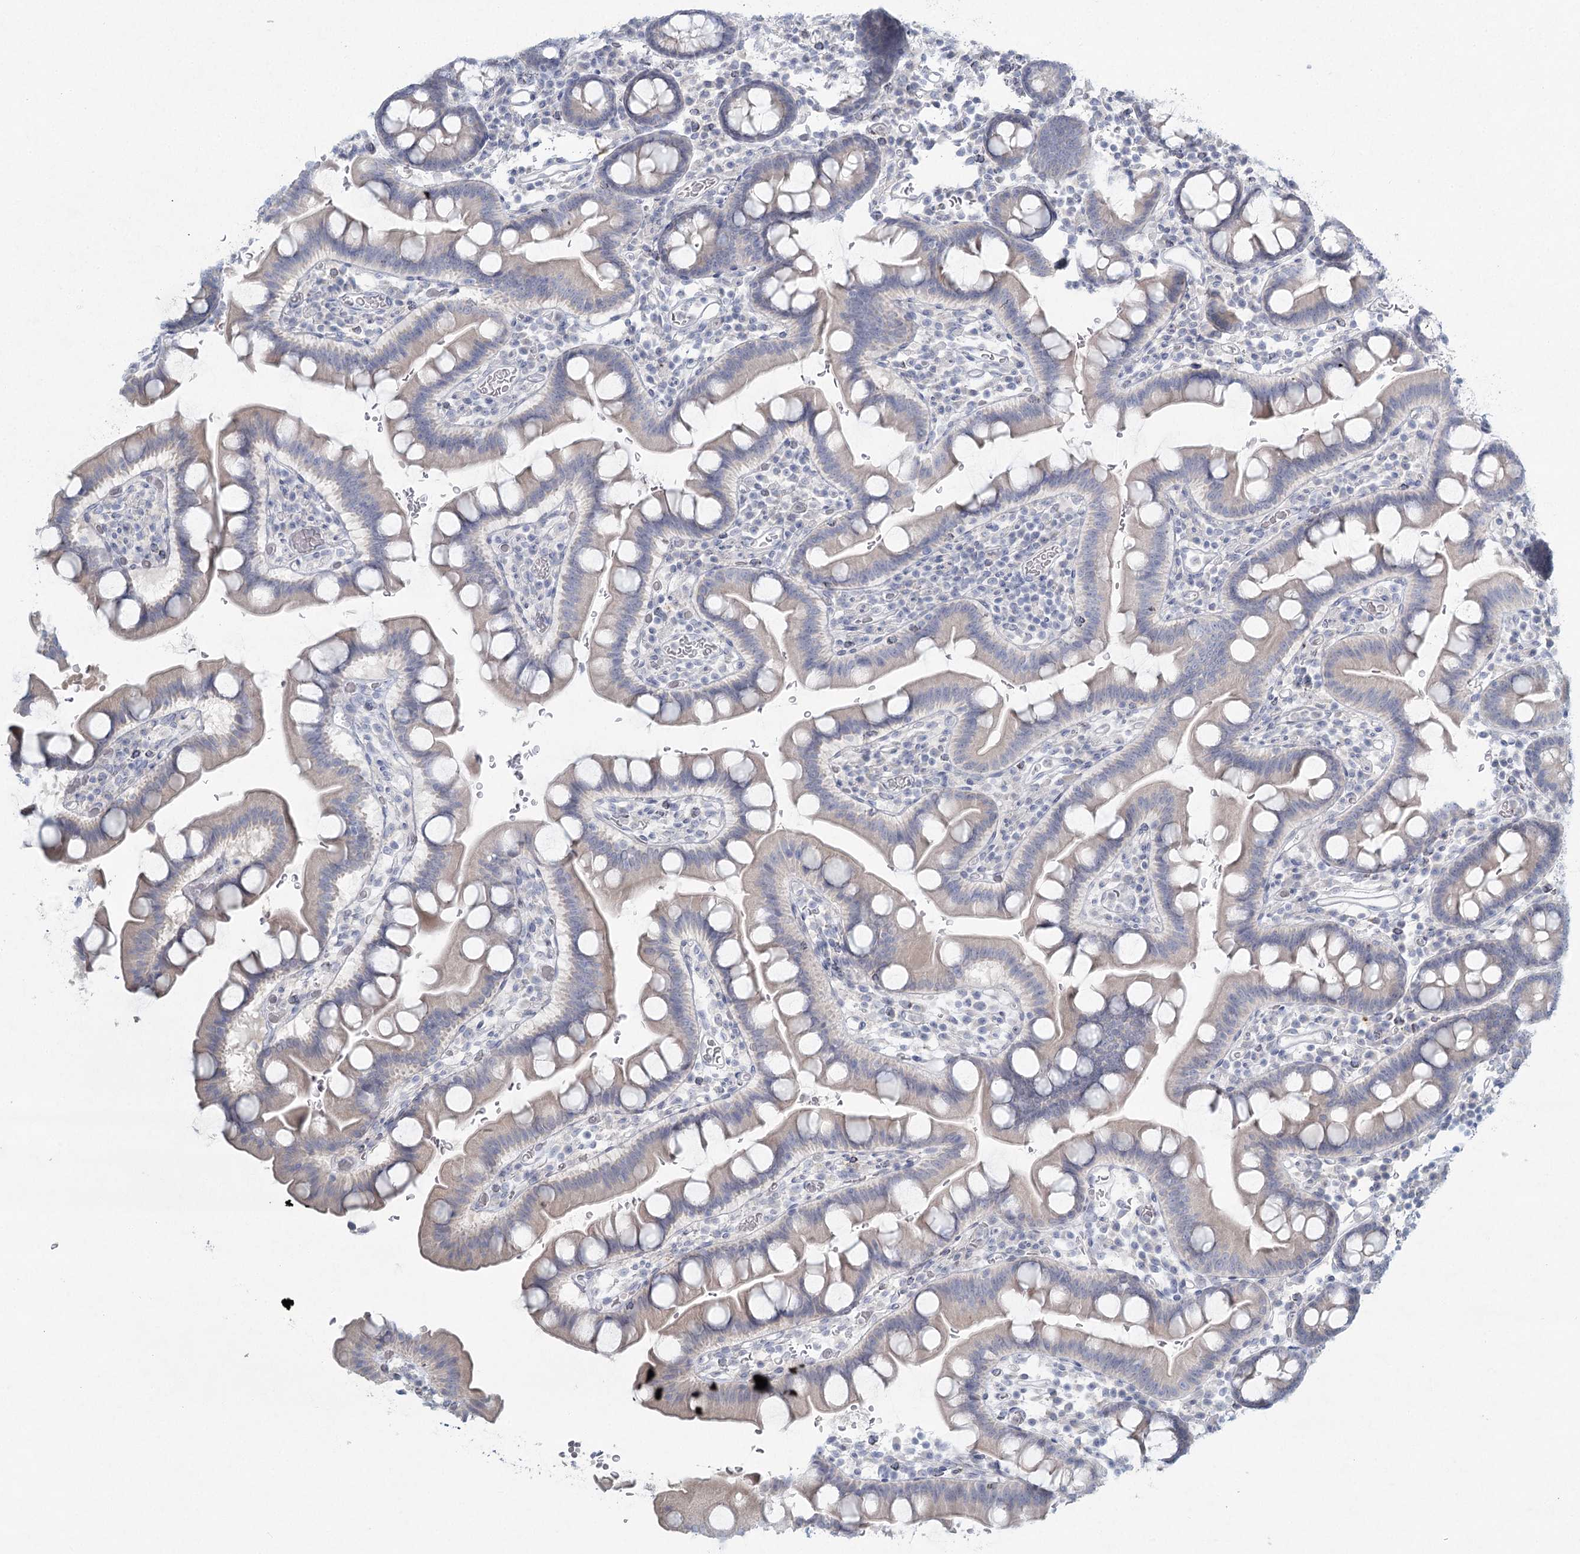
{"staining": {"intensity": "negative", "quantity": "none", "location": "none"}, "tissue": "small intestine", "cell_type": "Glandular cells", "image_type": "normal", "snomed": [{"axis": "morphology", "description": "Normal tissue, NOS"}, {"axis": "topography", "description": "Stomach, upper"}, {"axis": "topography", "description": "Stomach, lower"}, {"axis": "topography", "description": "Small intestine"}], "caption": "DAB immunohistochemical staining of benign small intestine displays no significant staining in glandular cells. (Stains: DAB (3,3'-diaminobenzidine) IHC with hematoxylin counter stain, Microscopy: brightfield microscopy at high magnification).", "gene": "LRP2BP", "patient": {"sex": "male", "age": 68}}